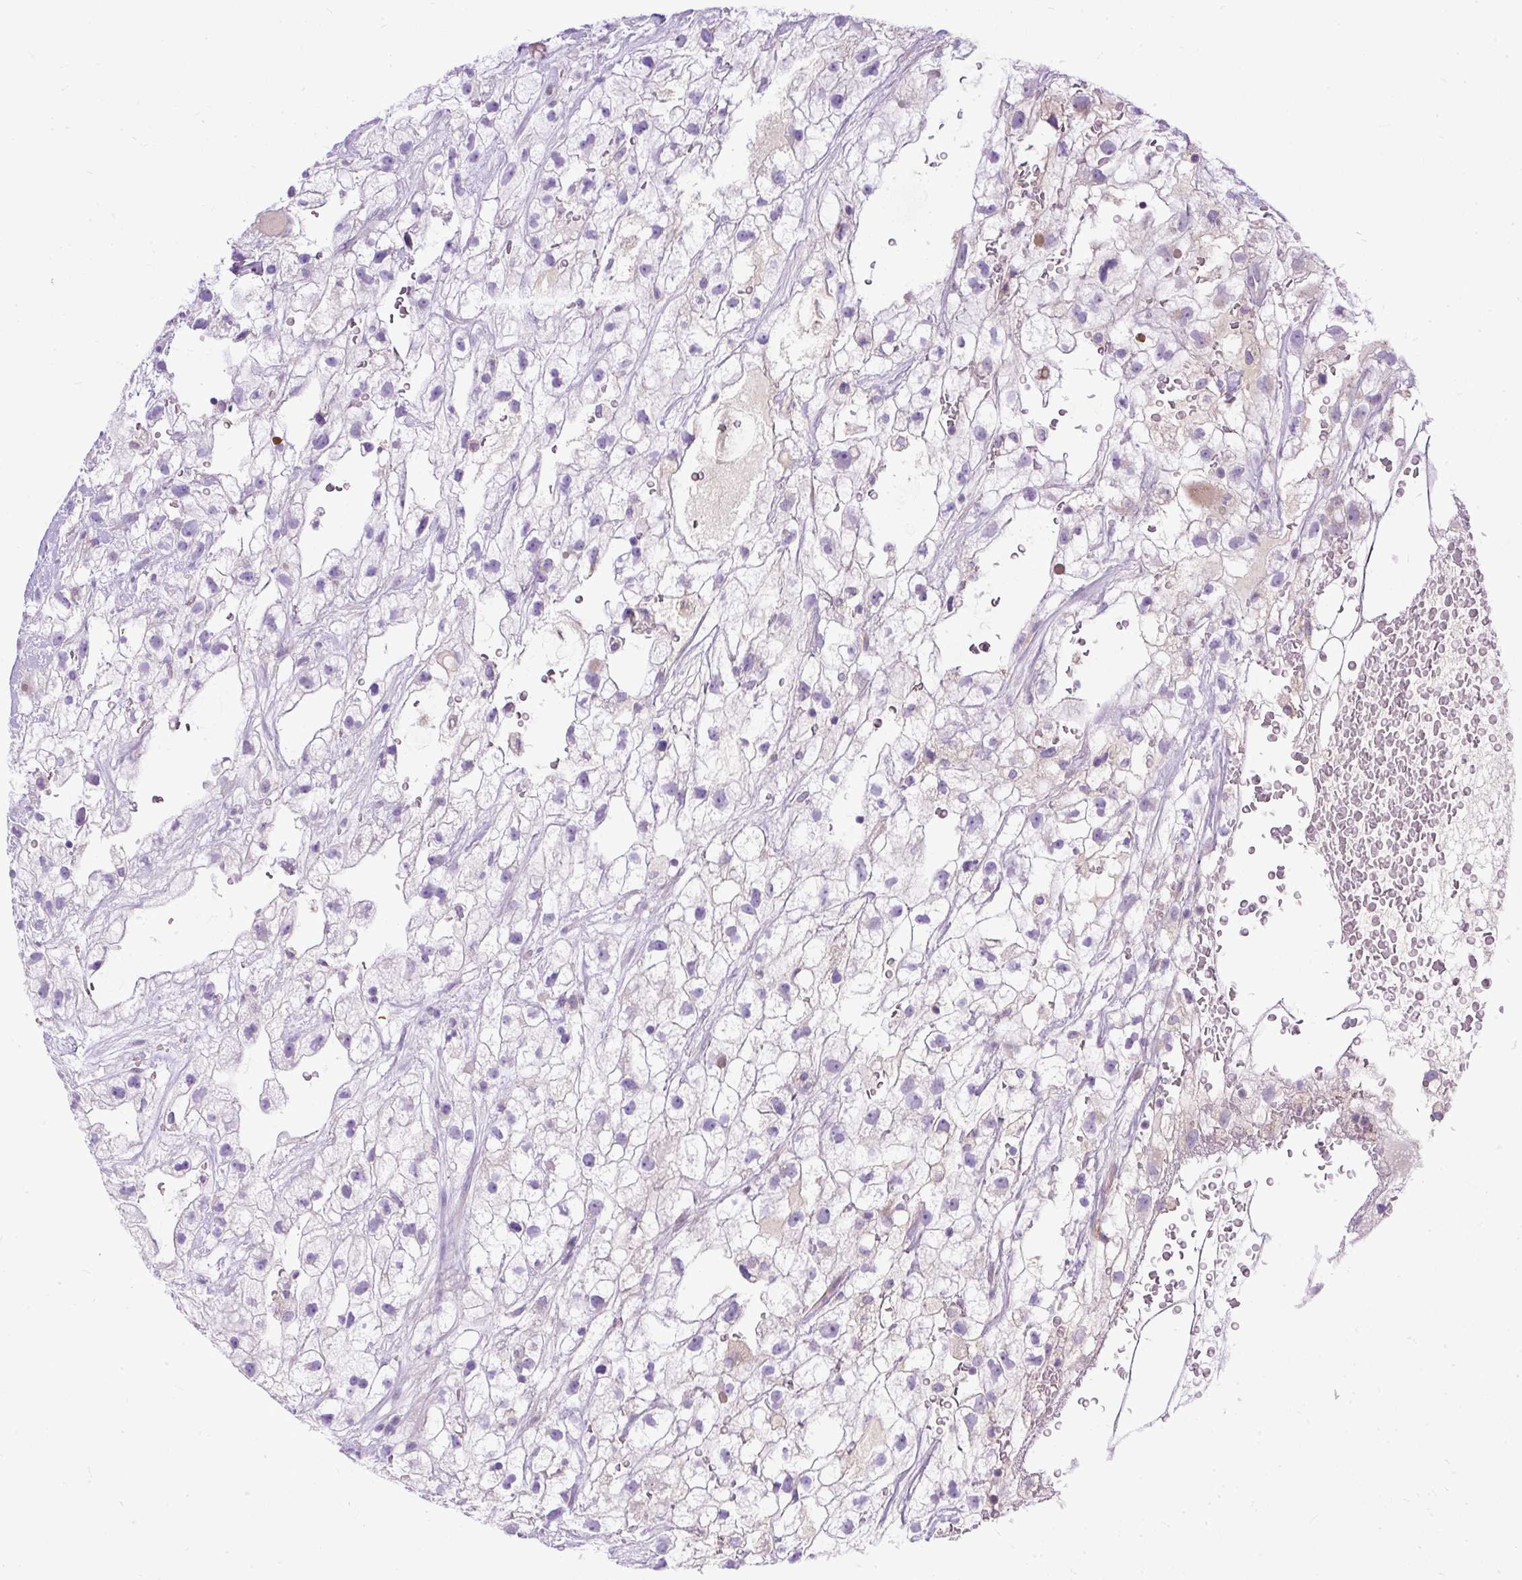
{"staining": {"intensity": "negative", "quantity": "none", "location": "none"}, "tissue": "renal cancer", "cell_type": "Tumor cells", "image_type": "cancer", "snomed": [{"axis": "morphology", "description": "Adenocarcinoma, NOS"}, {"axis": "topography", "description": "Kidney"}], "caption": "This is an IHC histopathology image of human renal cancer. There is no positivity in tumor cells.", "gene": "AMFR", "patient": {"sex": "male", "age": 59}}